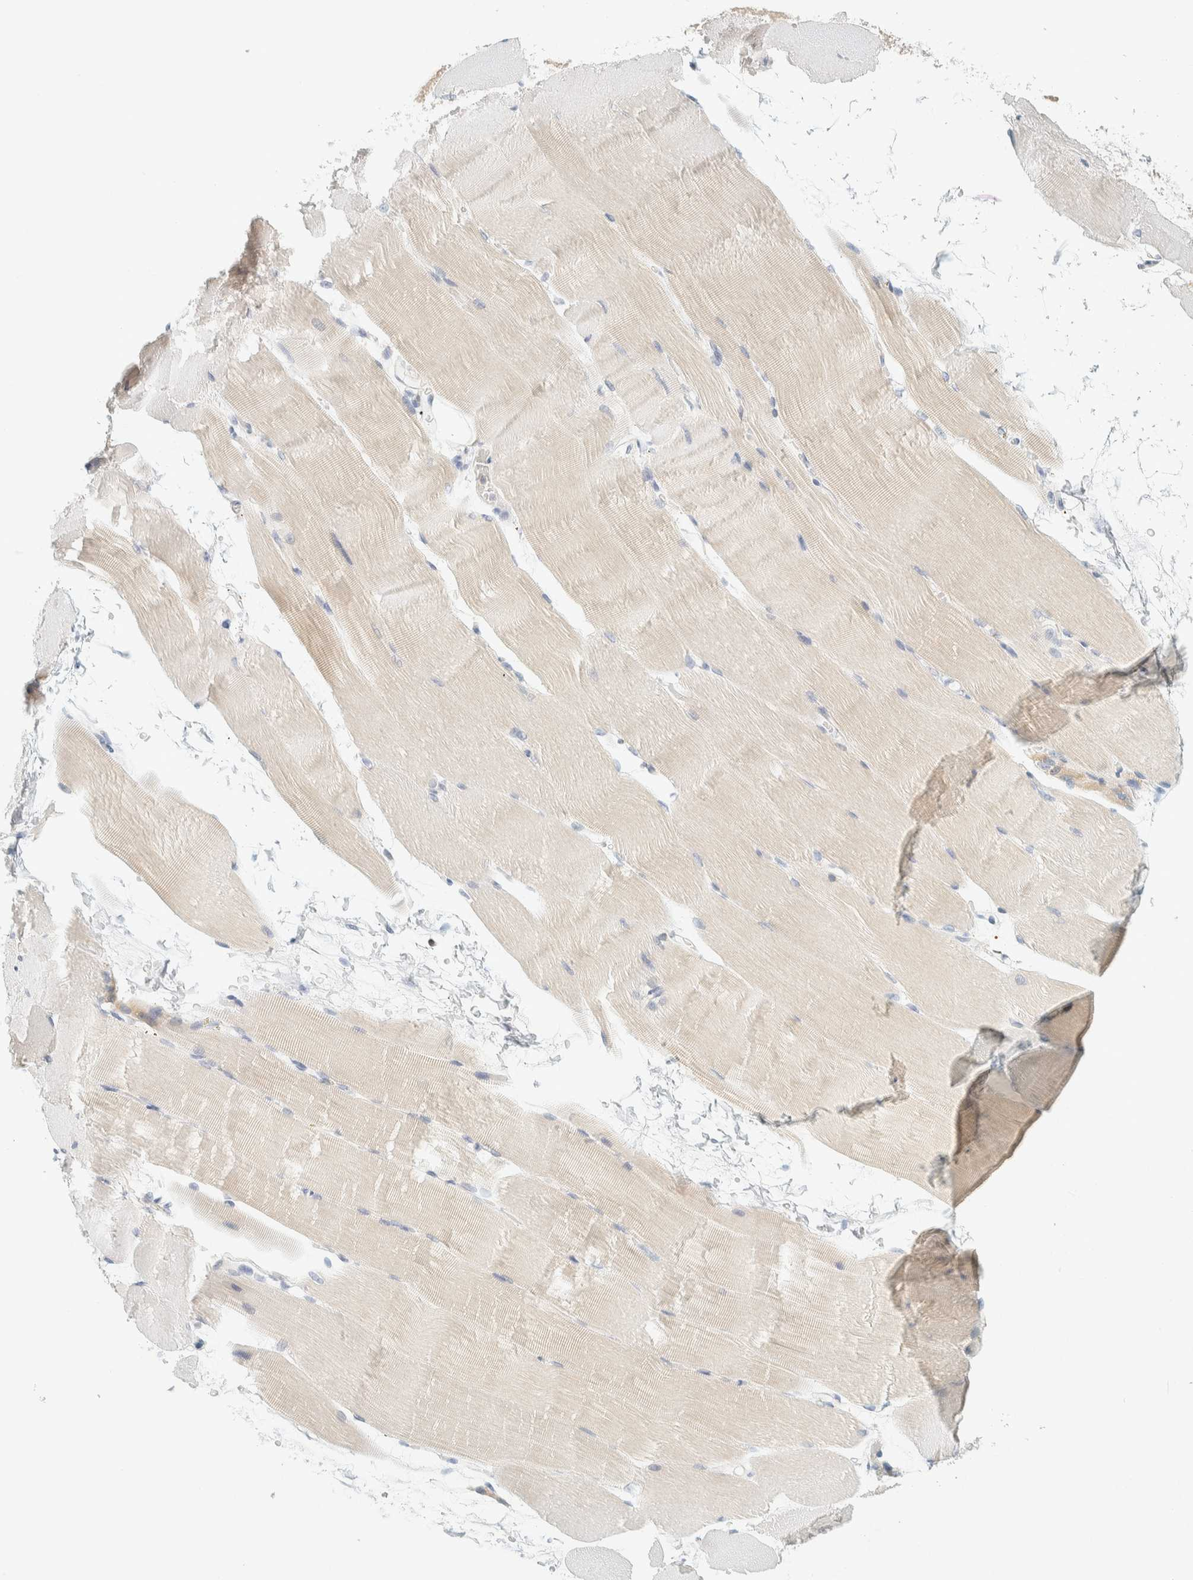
{"staining": {"intensity": "negative", "quantity": "none", "location": "none"}, "tissue": "skeletal muscle", "cell_type": "Myocytes", "image_type": "normal", "snomed": [{"axis": "morphology", "description": "Normal tissue, NOS"}, {"axis": "topography", "description": "Skeletal muscle"}, {"axis": "topography", "description": "Parathyroid gland"}], "caption": "High magnification brightfield microscopy of normal skeletal muscle stained with DAB (brown) and counterstained with hematoxylin (blue): myocytes show no significant positivity.", "gene": "AARSD1", "patient": {"sex": "female", "age": 37}}